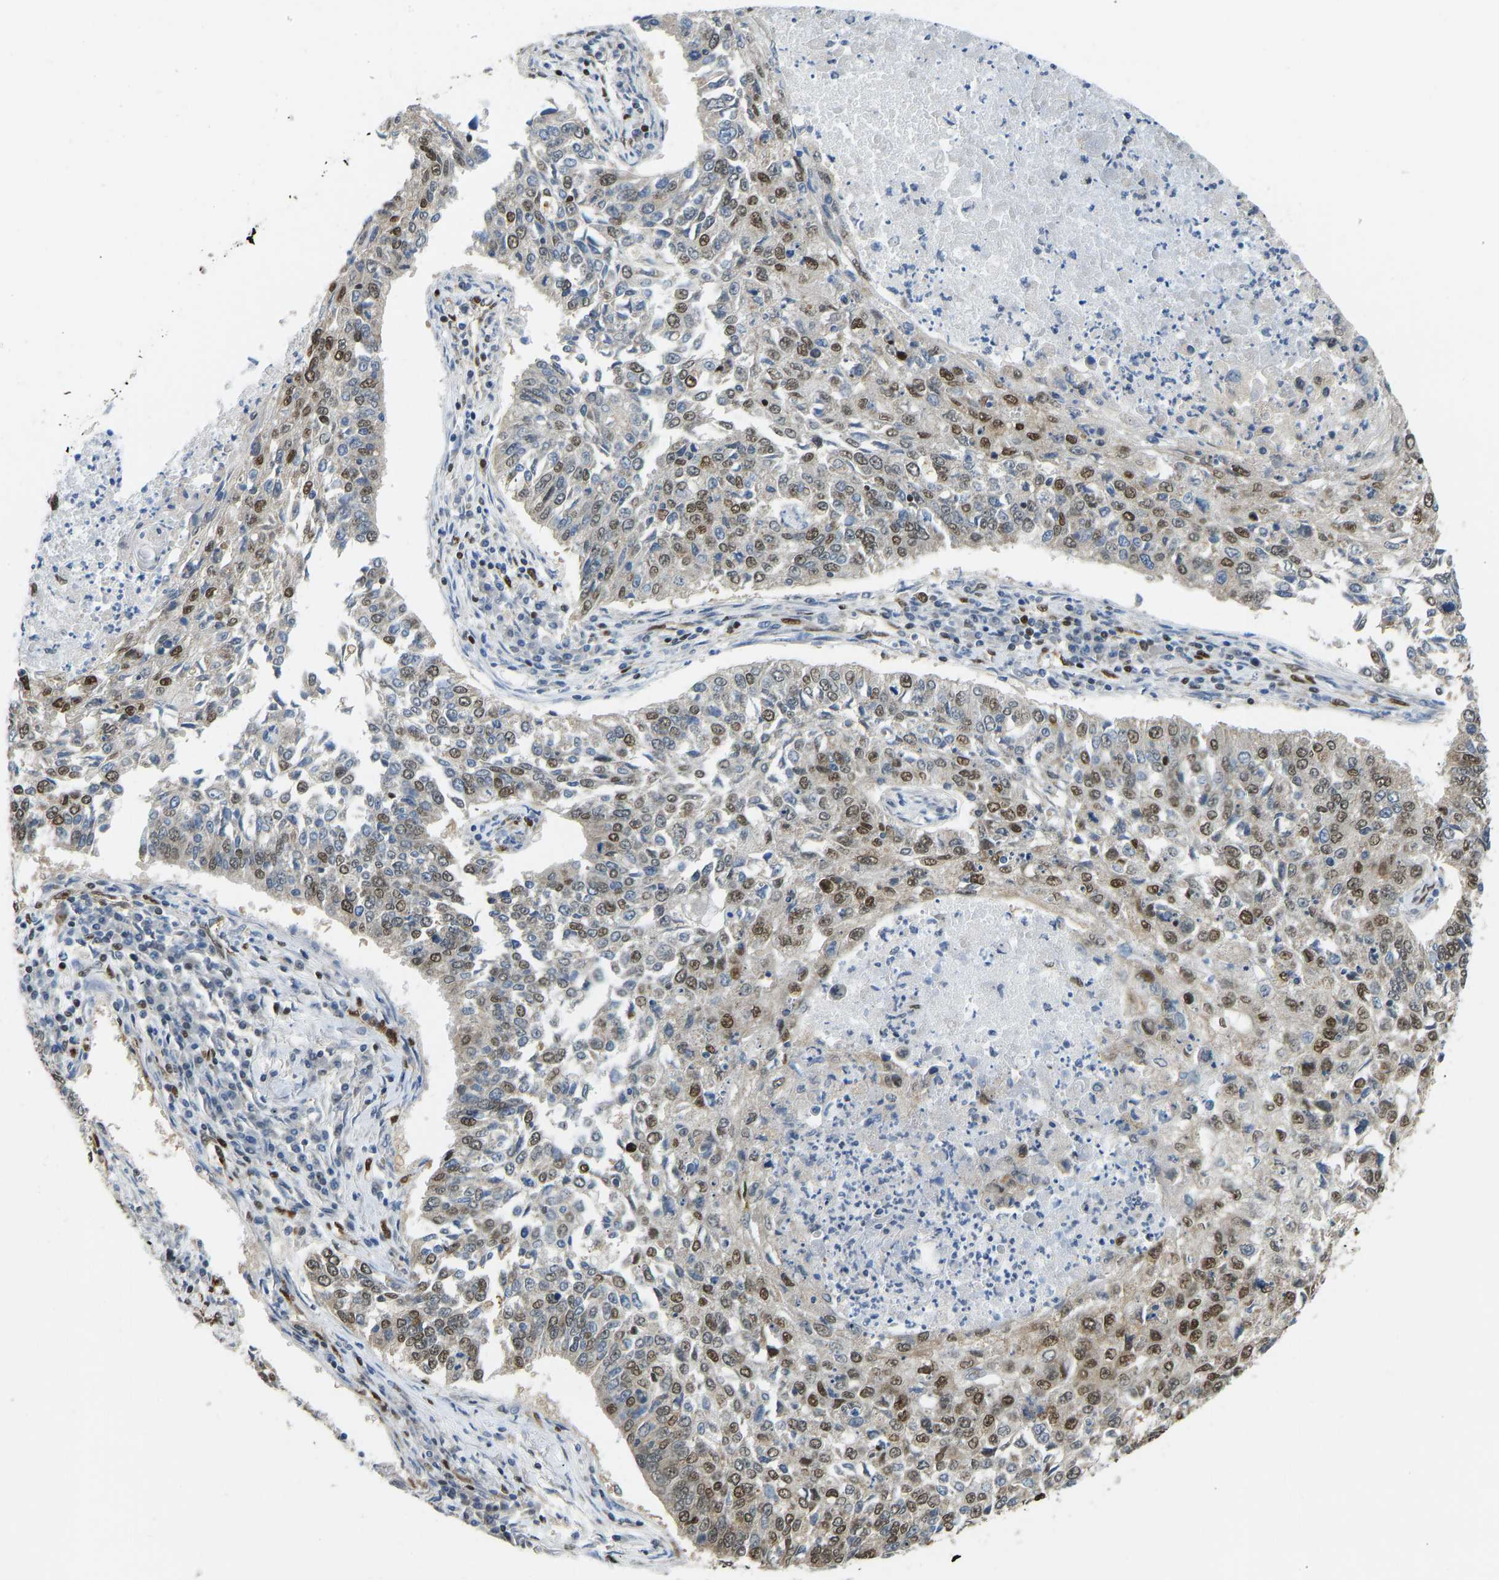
{"staining": {"intensity": "moderate", "quantity": "25%-75%", "location": "nuclear"}, "tissue": "lung cancer", "cell_type": "Tumor cells", "image_type": "cancer", "snomed": [{"axis": "morphology", "description": "Normal tissue, NOS"}, {"axis": "morphology", "description": "Squamous cell carcinoma, NOS"}, {"axis": "topography", "description": "Cartilage tissue"}, {"axis": "topography", "description": "Bronchus"}, {"axis": "topography", "description": "Lung"}], "caption": "Lung cancer stained for a protein (brown) demonstrates moderate nuclear positive positivity in about 25%-75% of tumor cells.", "gene": "ZSCAN20", "patient": {"sex": "female", "age": 49}}